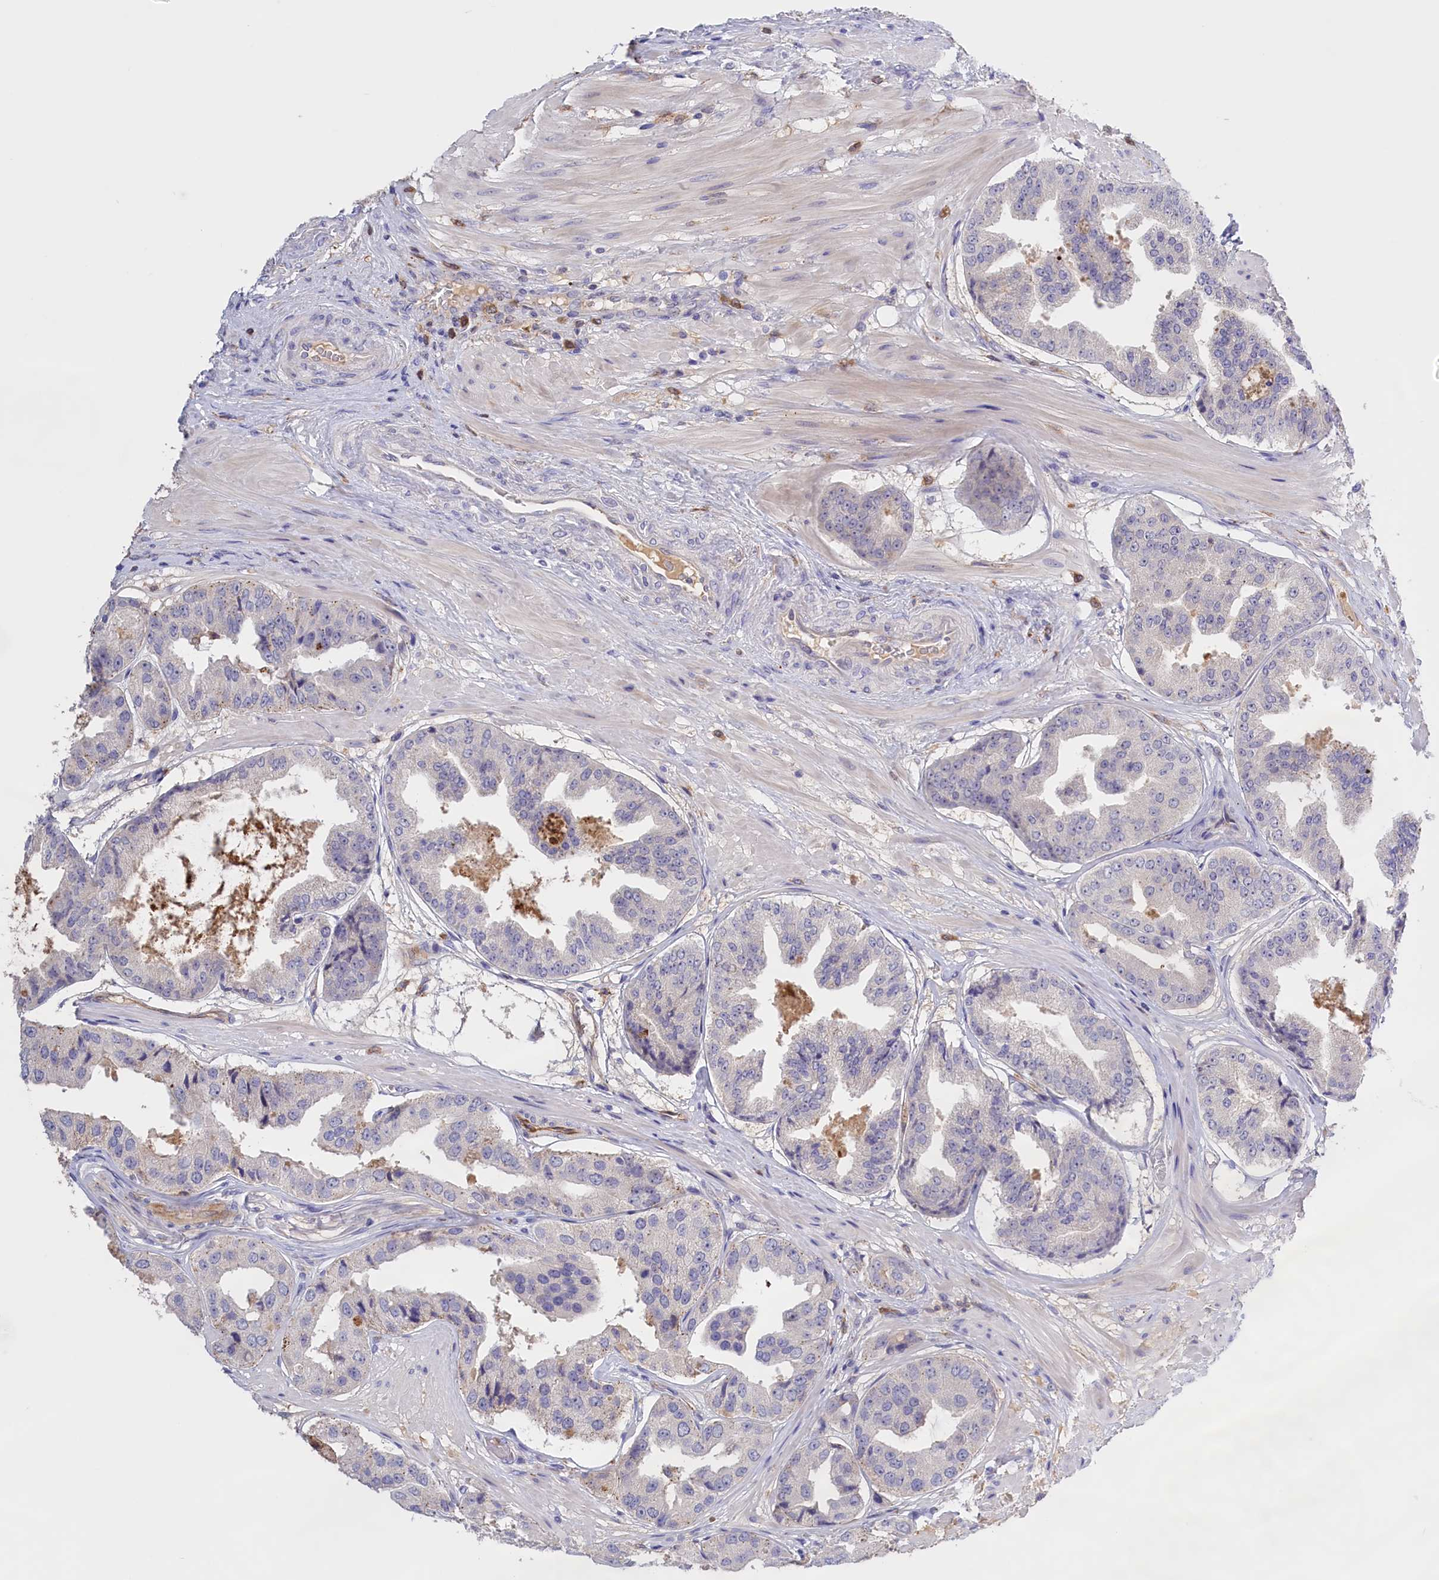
{"staining": {"intensity": "negative", "quantity": "none", "location": "none"}, "tissue": "prostate cancer", "cell_type": "Tumor cells", "image_type": "cancer", "snomed": [{"axis": "morphology", "description": "Adenocarcinoma, High grade"}, {"axis": "topography", "description": "Prostate"}], "caption": "A micrograph of human adenocarcinoma (high-grade) (prostate) is negative for staining in tumor cells.", "gene": "FAM149B1", "patient": {"sex": "male", "age": 63}}